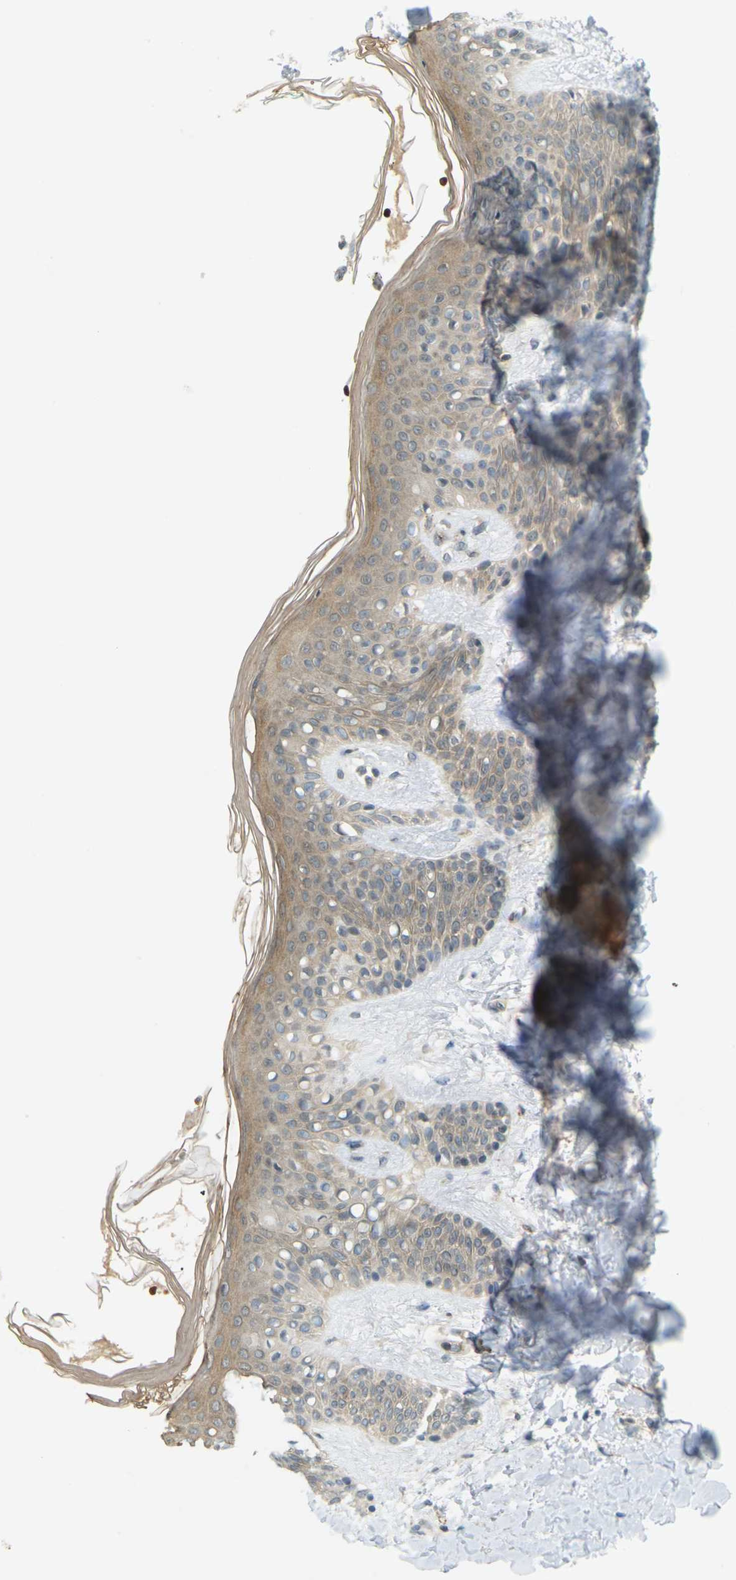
{"staining": {"intensity": "negative", "quantity": "none", "location": "none"}, "tissue": "skin", "cell_type": "Fibroblasts", "image_type": "normal", "snomed": [{"axis": "morphology", "description": "Normal tissue, NOS"}, {"axis": "topography", "description": "Skin"}], "caption": "High power microscopy photomicrograph of an immunohistochemistry image of benign skin, revealing no significant expression in fibroblasts.", "gene": "SOCS6", "patient": {"sex": "male", "age": 16}}